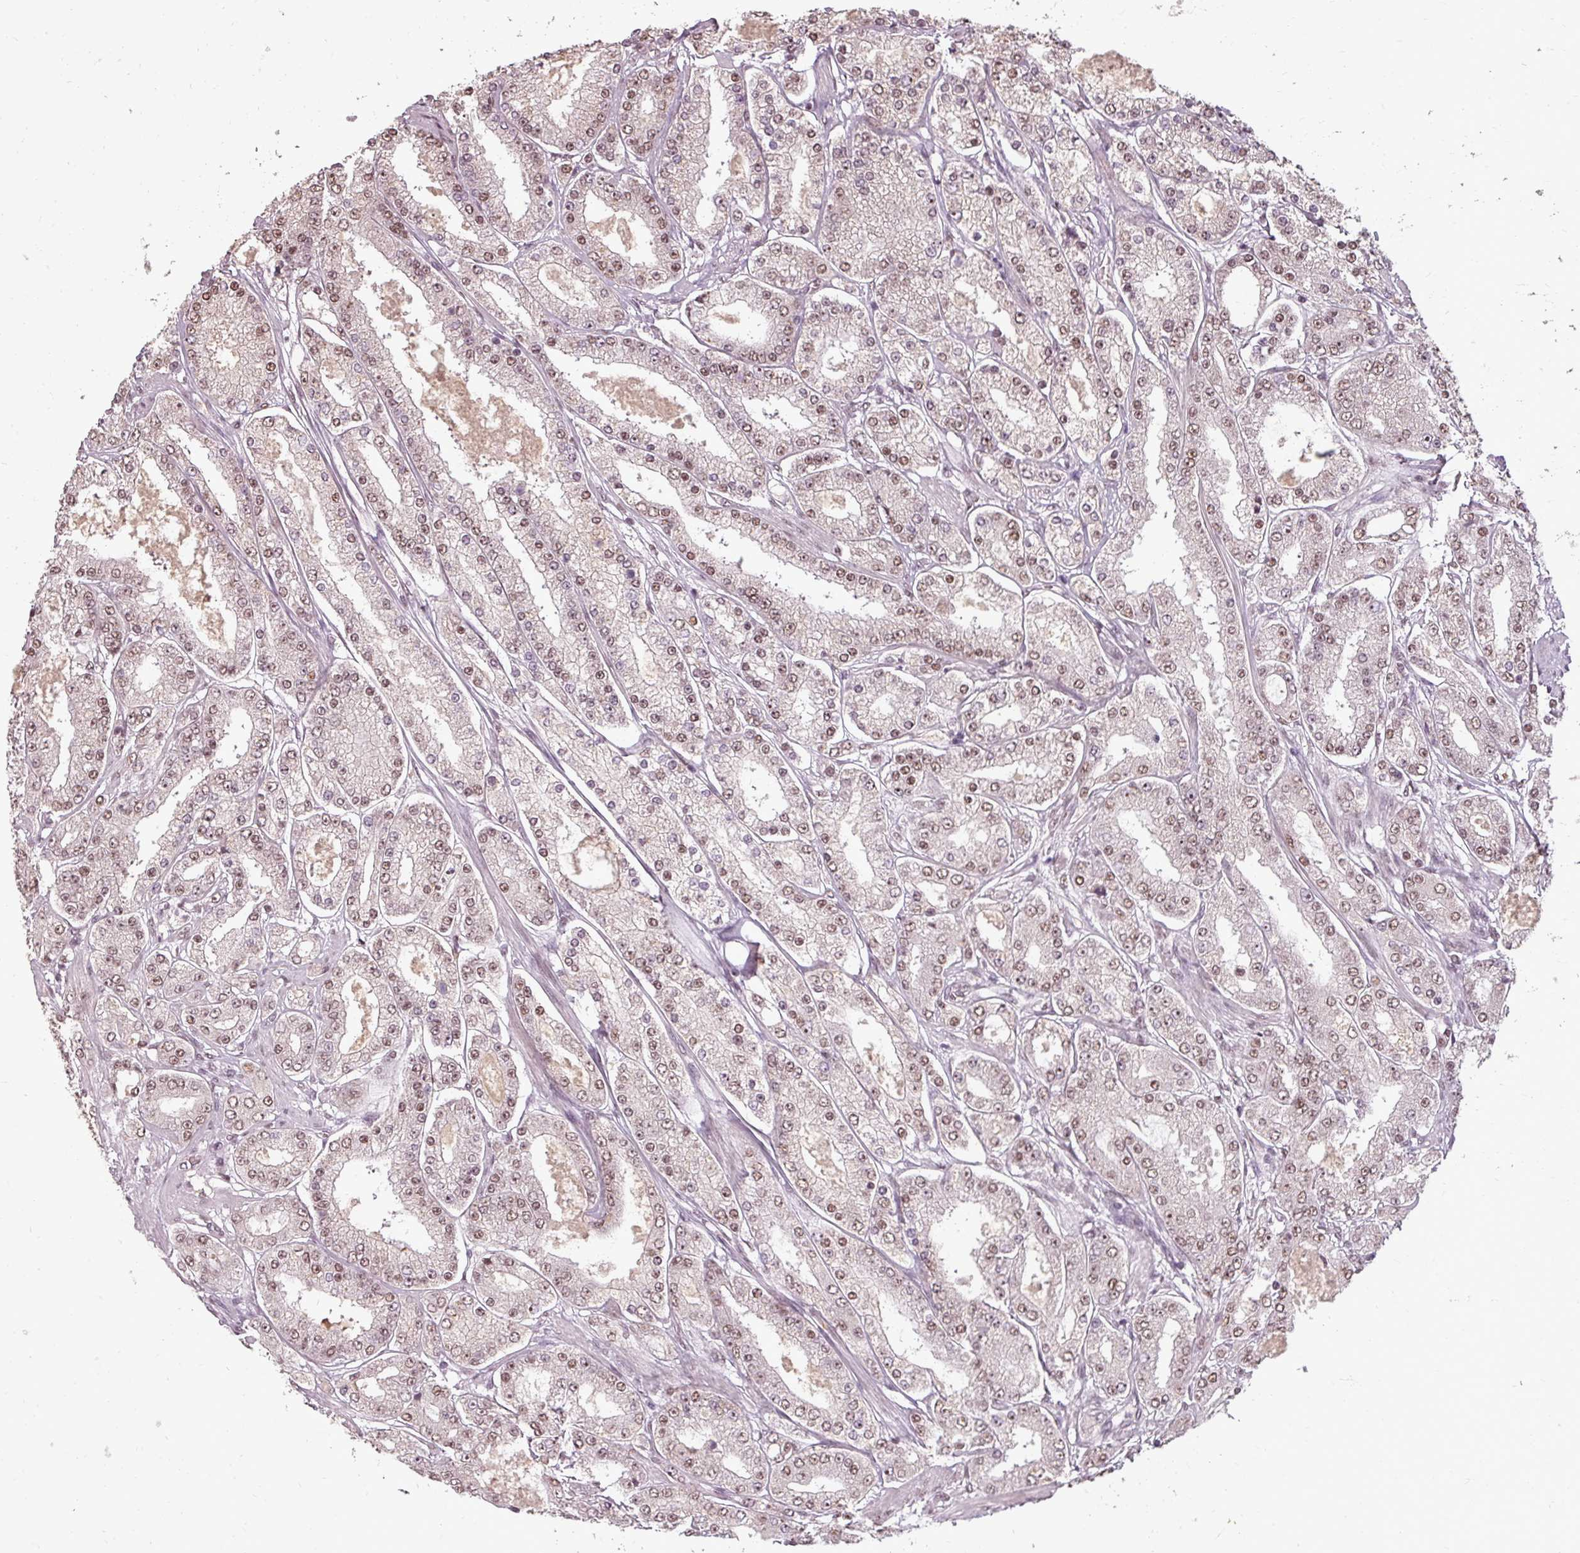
{"staining": {"intensity": "moderate", "quantity": ">75%", "location": "nuclear"}, "tissue": "prostate cancer", "cell_type": "Tumor cells", "image_type": "cancer", "snomed": [{"axis": "morphology", "description": "Adenocarcinoma, High grade"}, {"axis": "topography", "description": "Prostate"}], "caption": "Immunohistochemical staining of high-grade adenocarcinoma (prostate) exhibits medium levels of moderate nuclear protein staining in about >75% of tumor cells.", "gene": "BCAS3", "patient": {"sex": "male", "age": 68}}